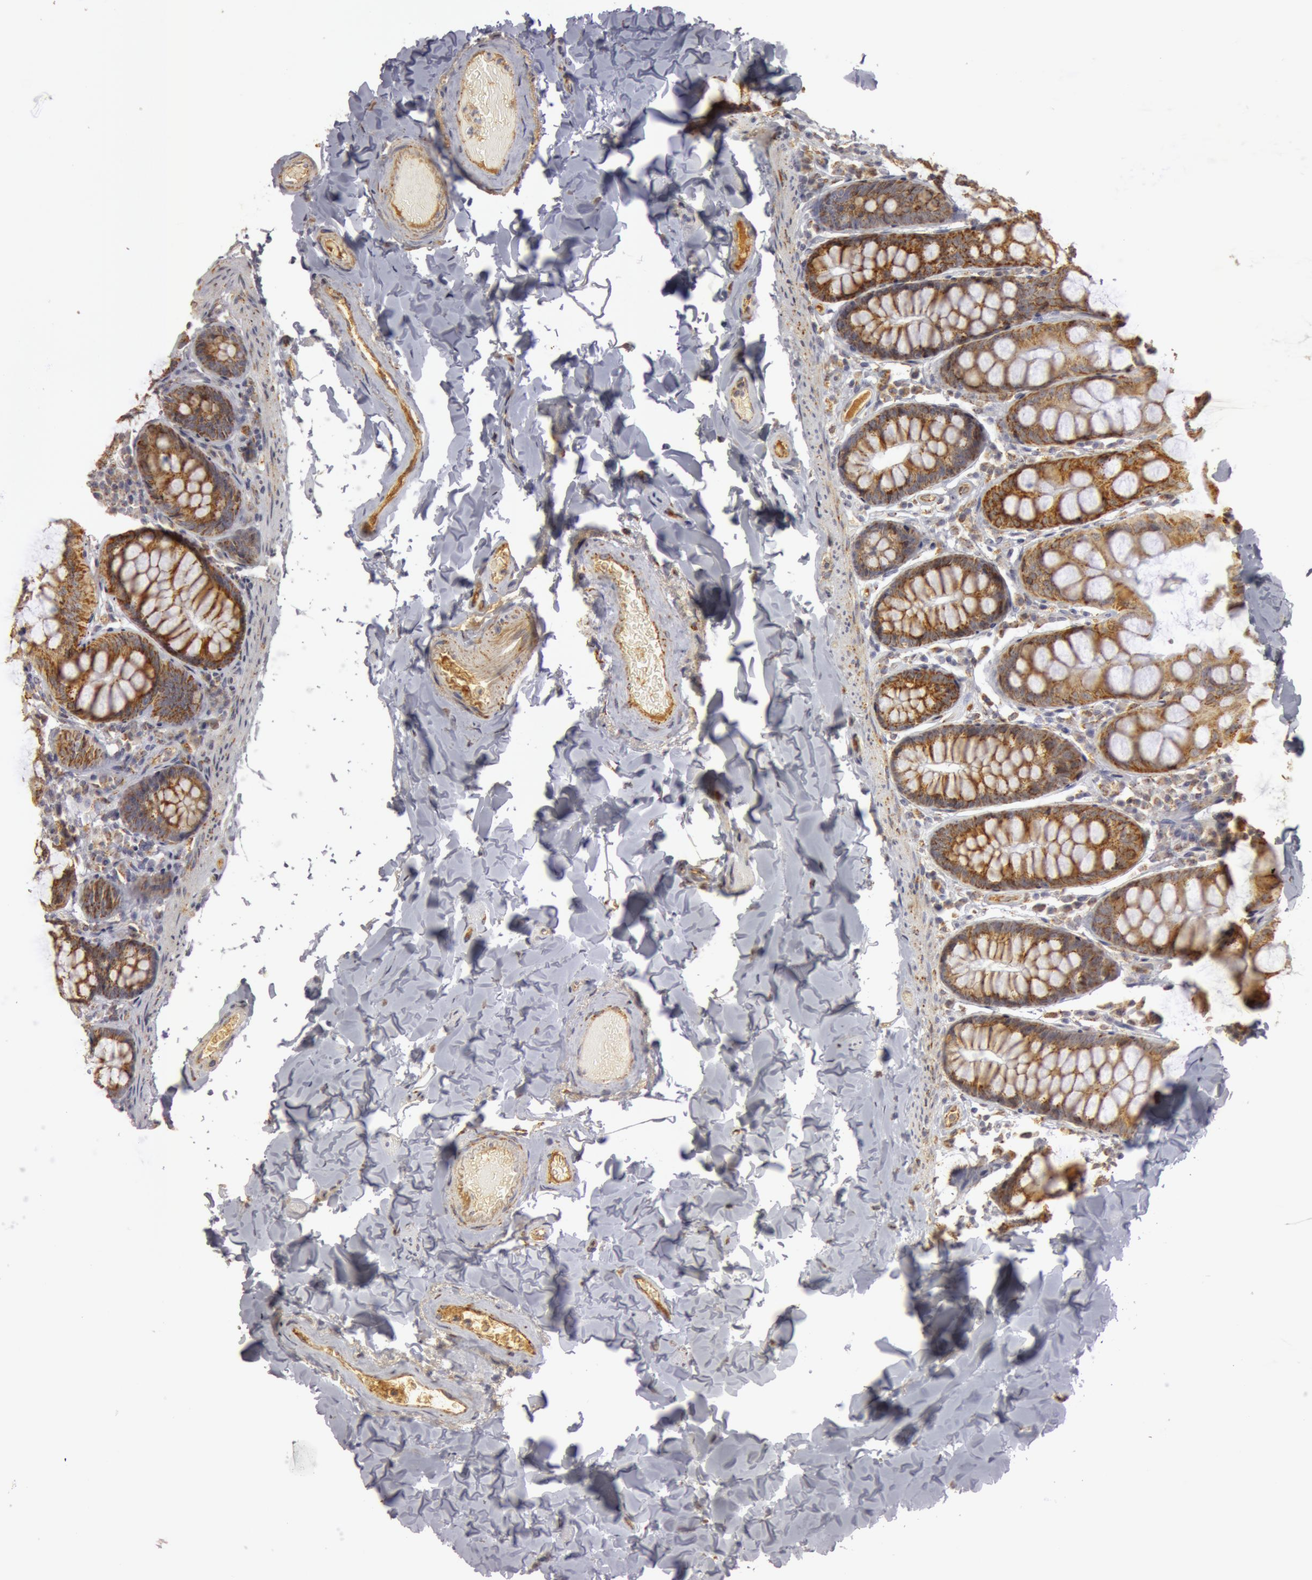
{"staining": {"intensity": "moderate", "quantity": ">75%", "location": "cytoplasmic/membranous"}, "tissue": "colon", "cell_type": "Endothelial cells", "image_type": "normal", "snomed": [{"axis": "morphology", "description": "Normal tissue, NOS"}, {"axis": "topography", "description": "Colon"}], "caption": "The micrograph reveals a brown stain indicating the presence of a protein in the cytoplasmic/membranous of endothelial cells in colon. Nuclei are stained in blue.", "gene": "C7", "patient": {"sex": "female", "age": 61}}